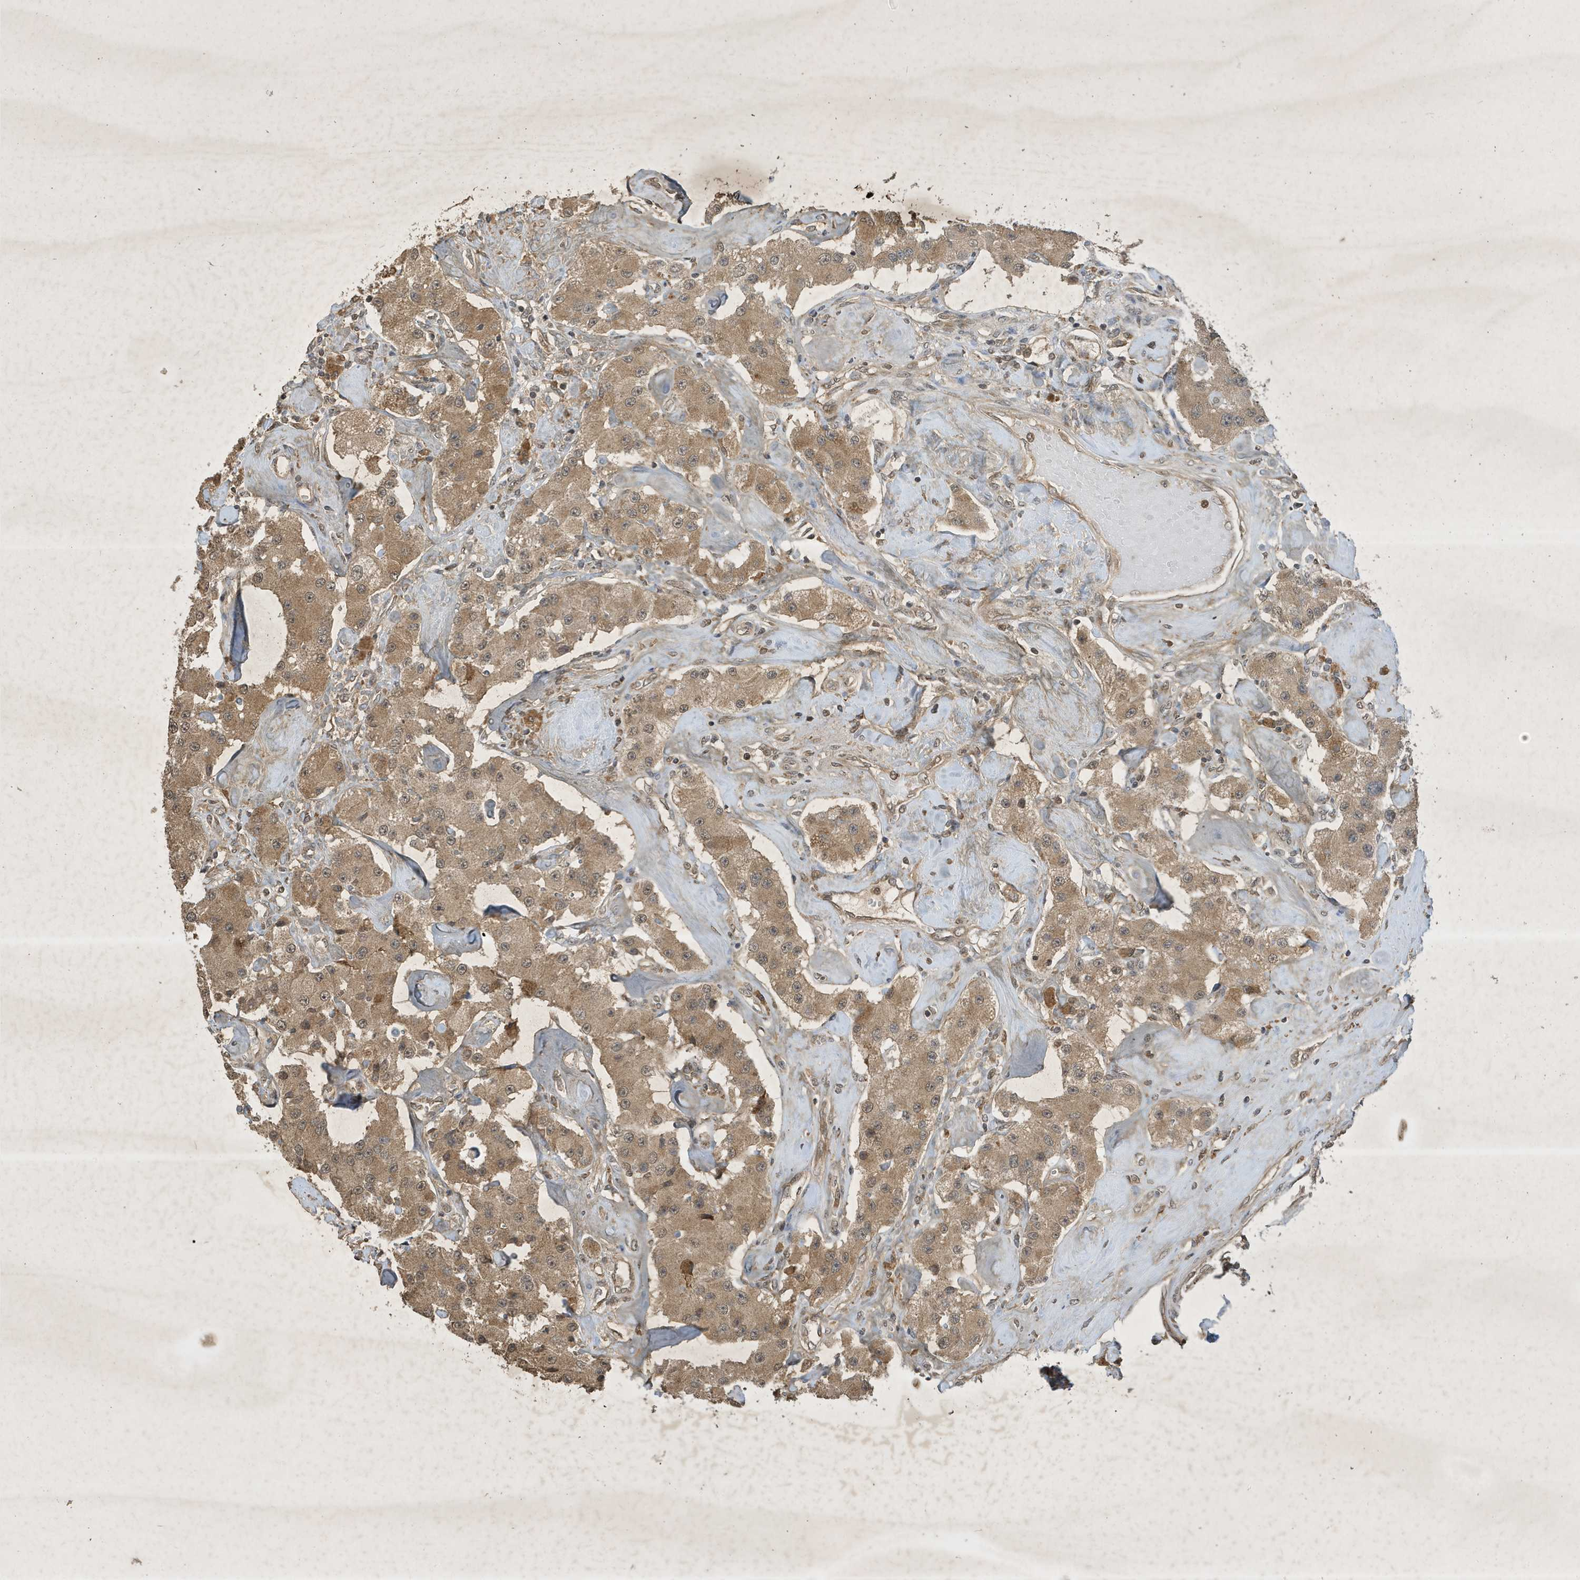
{"staining": {"intensity": "moderate", "quantity": ">75%", "location": "cytoplasmic/membranous"}, "tissue": "carcinoid", "cell_type": "Tumor cells", "image_type": "cancer", "snomed": [{"axis": "morphology", "description": "Carcinoid, malignant, NOS"}, {"axis": "topography", "description": "Pancreas"}], "caption": "Carcinoid (malignant) stained with a protein marker reveals moderate staining in tumor cells.", "gene": "STX10", "patient": {"sex": "male", "age": 41}}